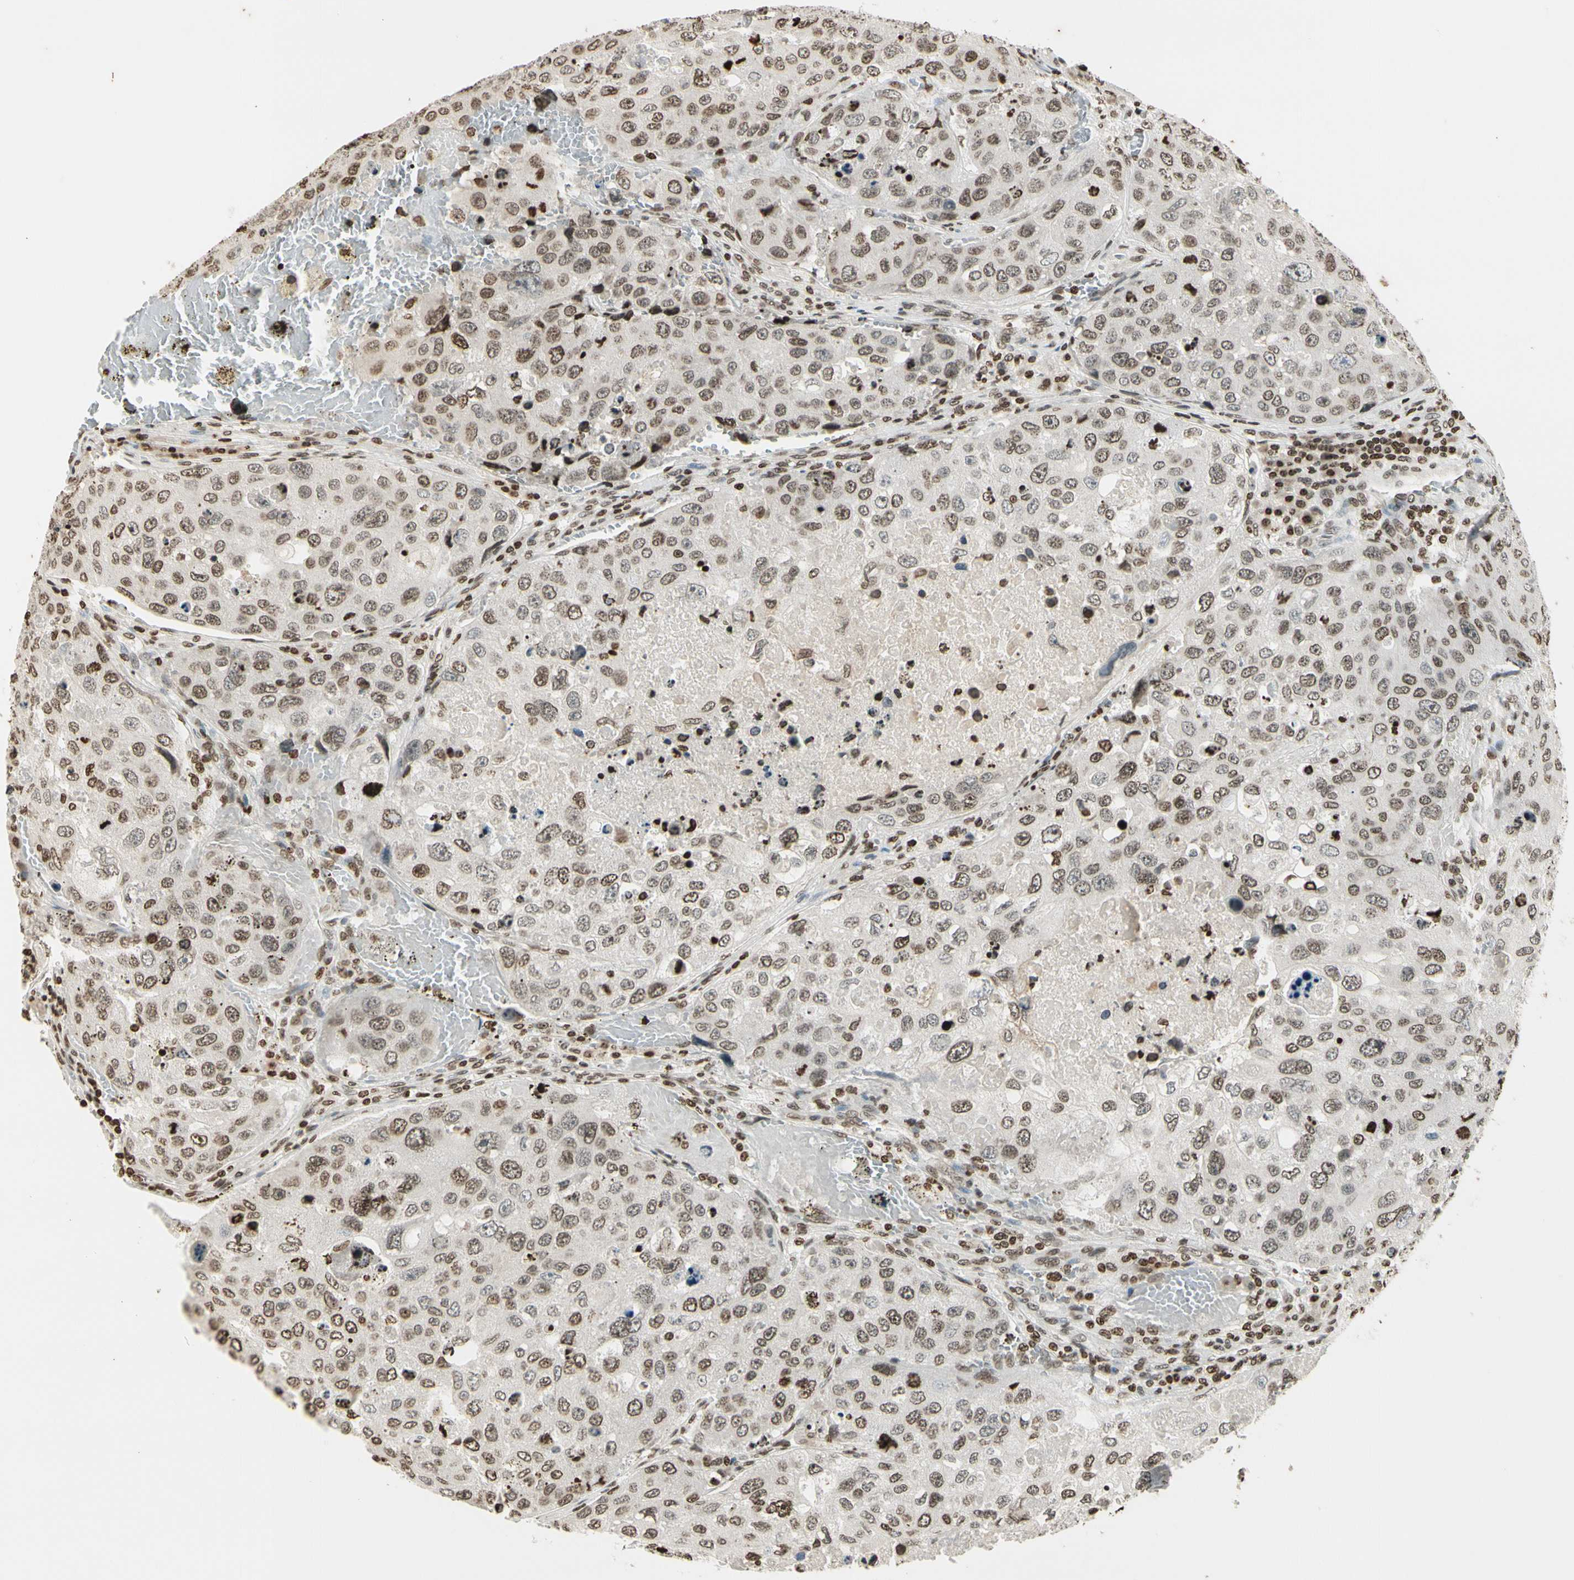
{"staining": {"intensity": "moderate", "quantity": "25%-75%", "location": "cytoplasmic/membranous,nuclear"}, "tissue": "urothelial cancer", "cell_type": "Tumor cells", "image_type": "cancer", "snomed": [{"axis": "morphology", "description": "Urothelial carcinoma, High grade"}, {"axis": "topography", "description": "Lymph node"}, {"axis": "topography", "description": "Urinary bladder"}], "caption": "The micrograph reveals immunohistochemical staining of urothelial cancer. There is moderate cytoplasmic/membranous and nuclear positivity is appreciated in approximately 25%-75% of tumor cells.", "gene": "RORA", "patient": {"sex": "male", "age": 51}}